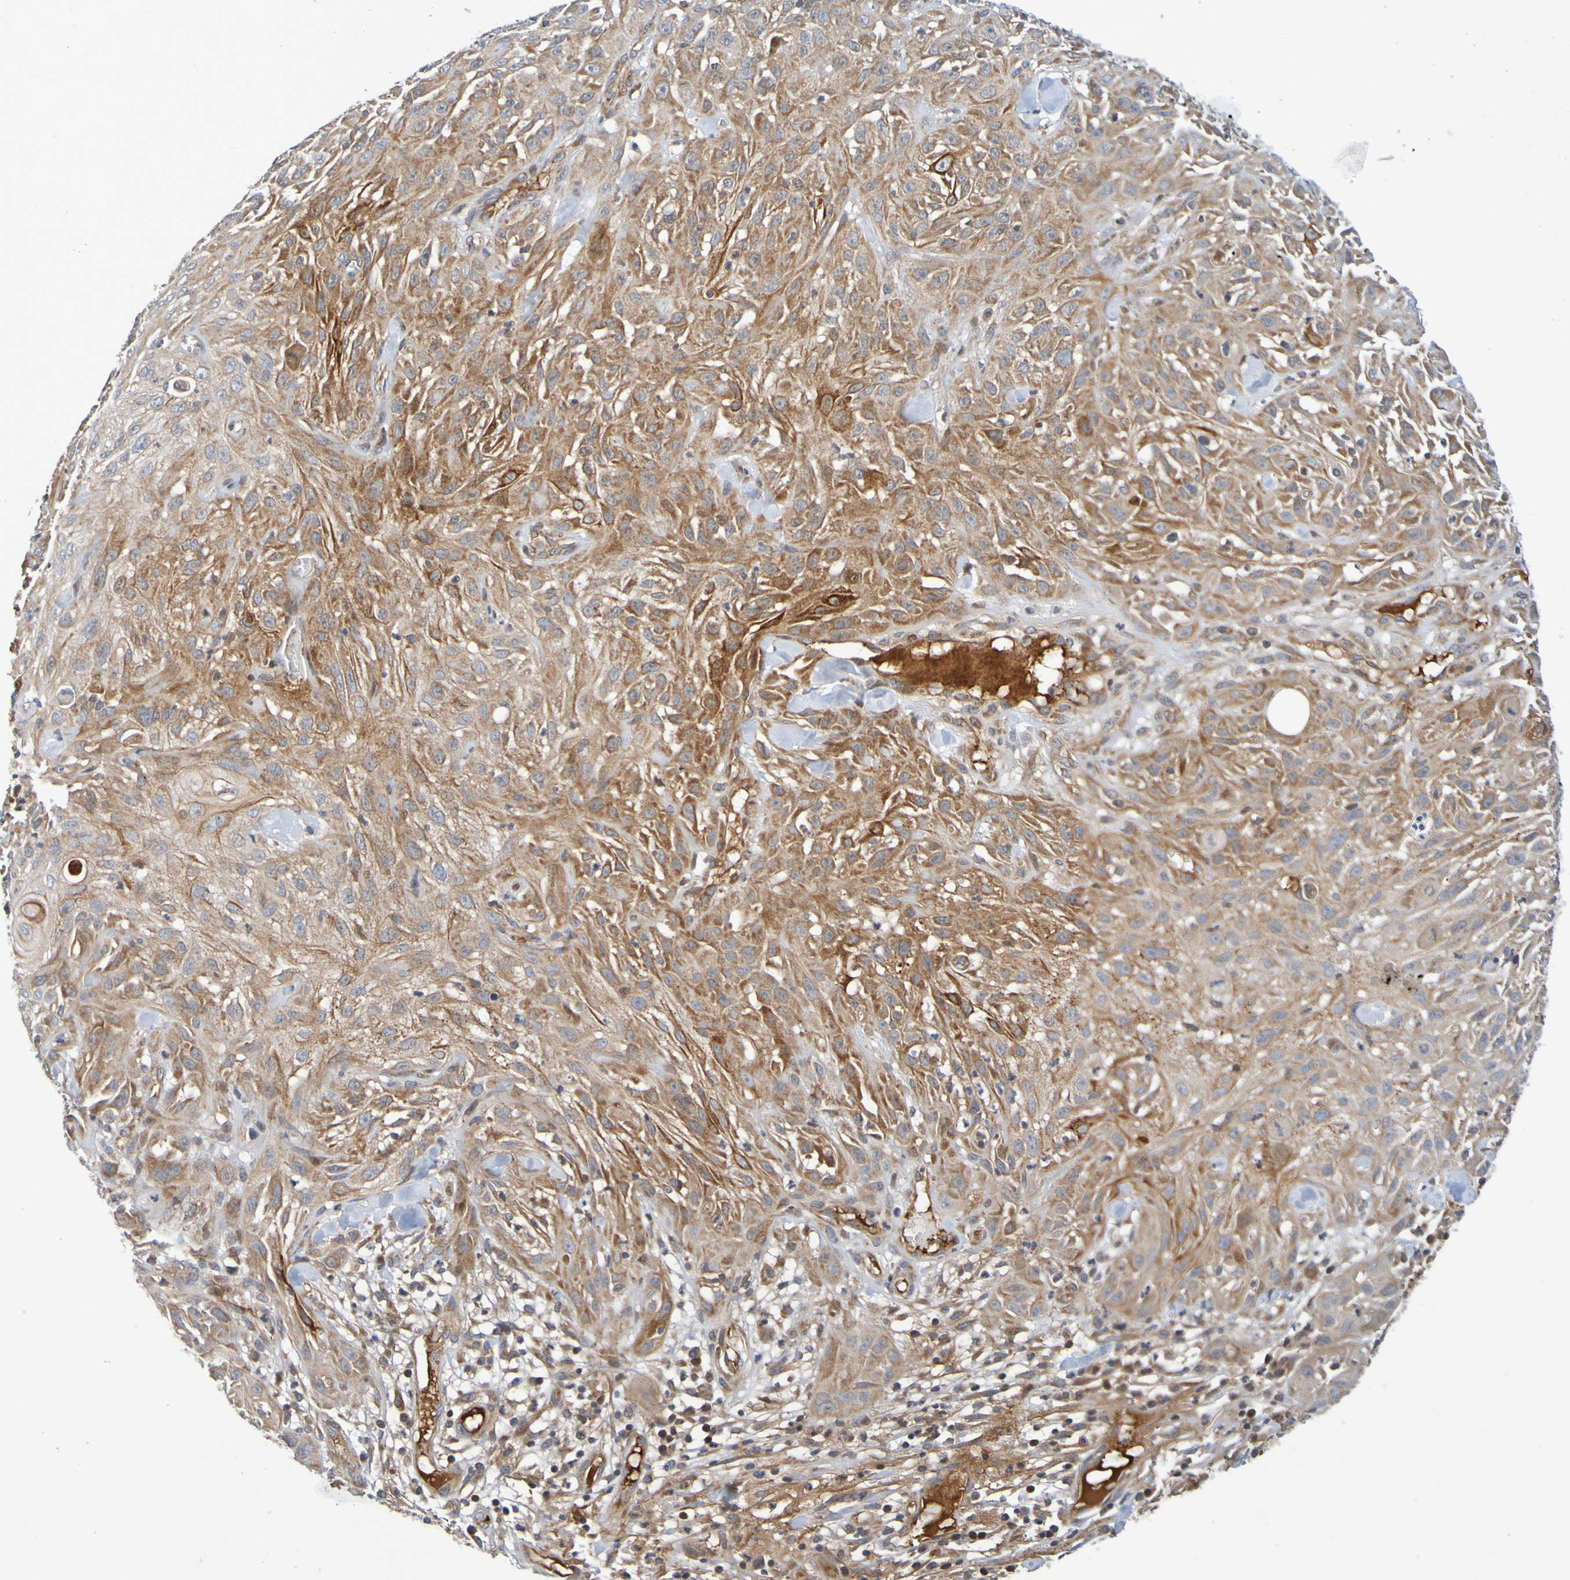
{"staining": {"intensity": "moderate", "quantity": ">75%", "location": "cytoplasmic/membranous"}, "tissue": "skin cancer", "cell_type": "Tumor cells", "image_type": "cancer", "snomed": [{"axis": "morphology", "description": "Squamous cell carcinoma, NOS"}, {"axis": "topography", "description": "Skin"}], "caption": "Protein staining displays moderate cytoplasmic/membranous positivity in about >75% of tumor cells in skin cancer.", "gene": "CCDC51", "patient": {"sex": "male", "age": 75}}